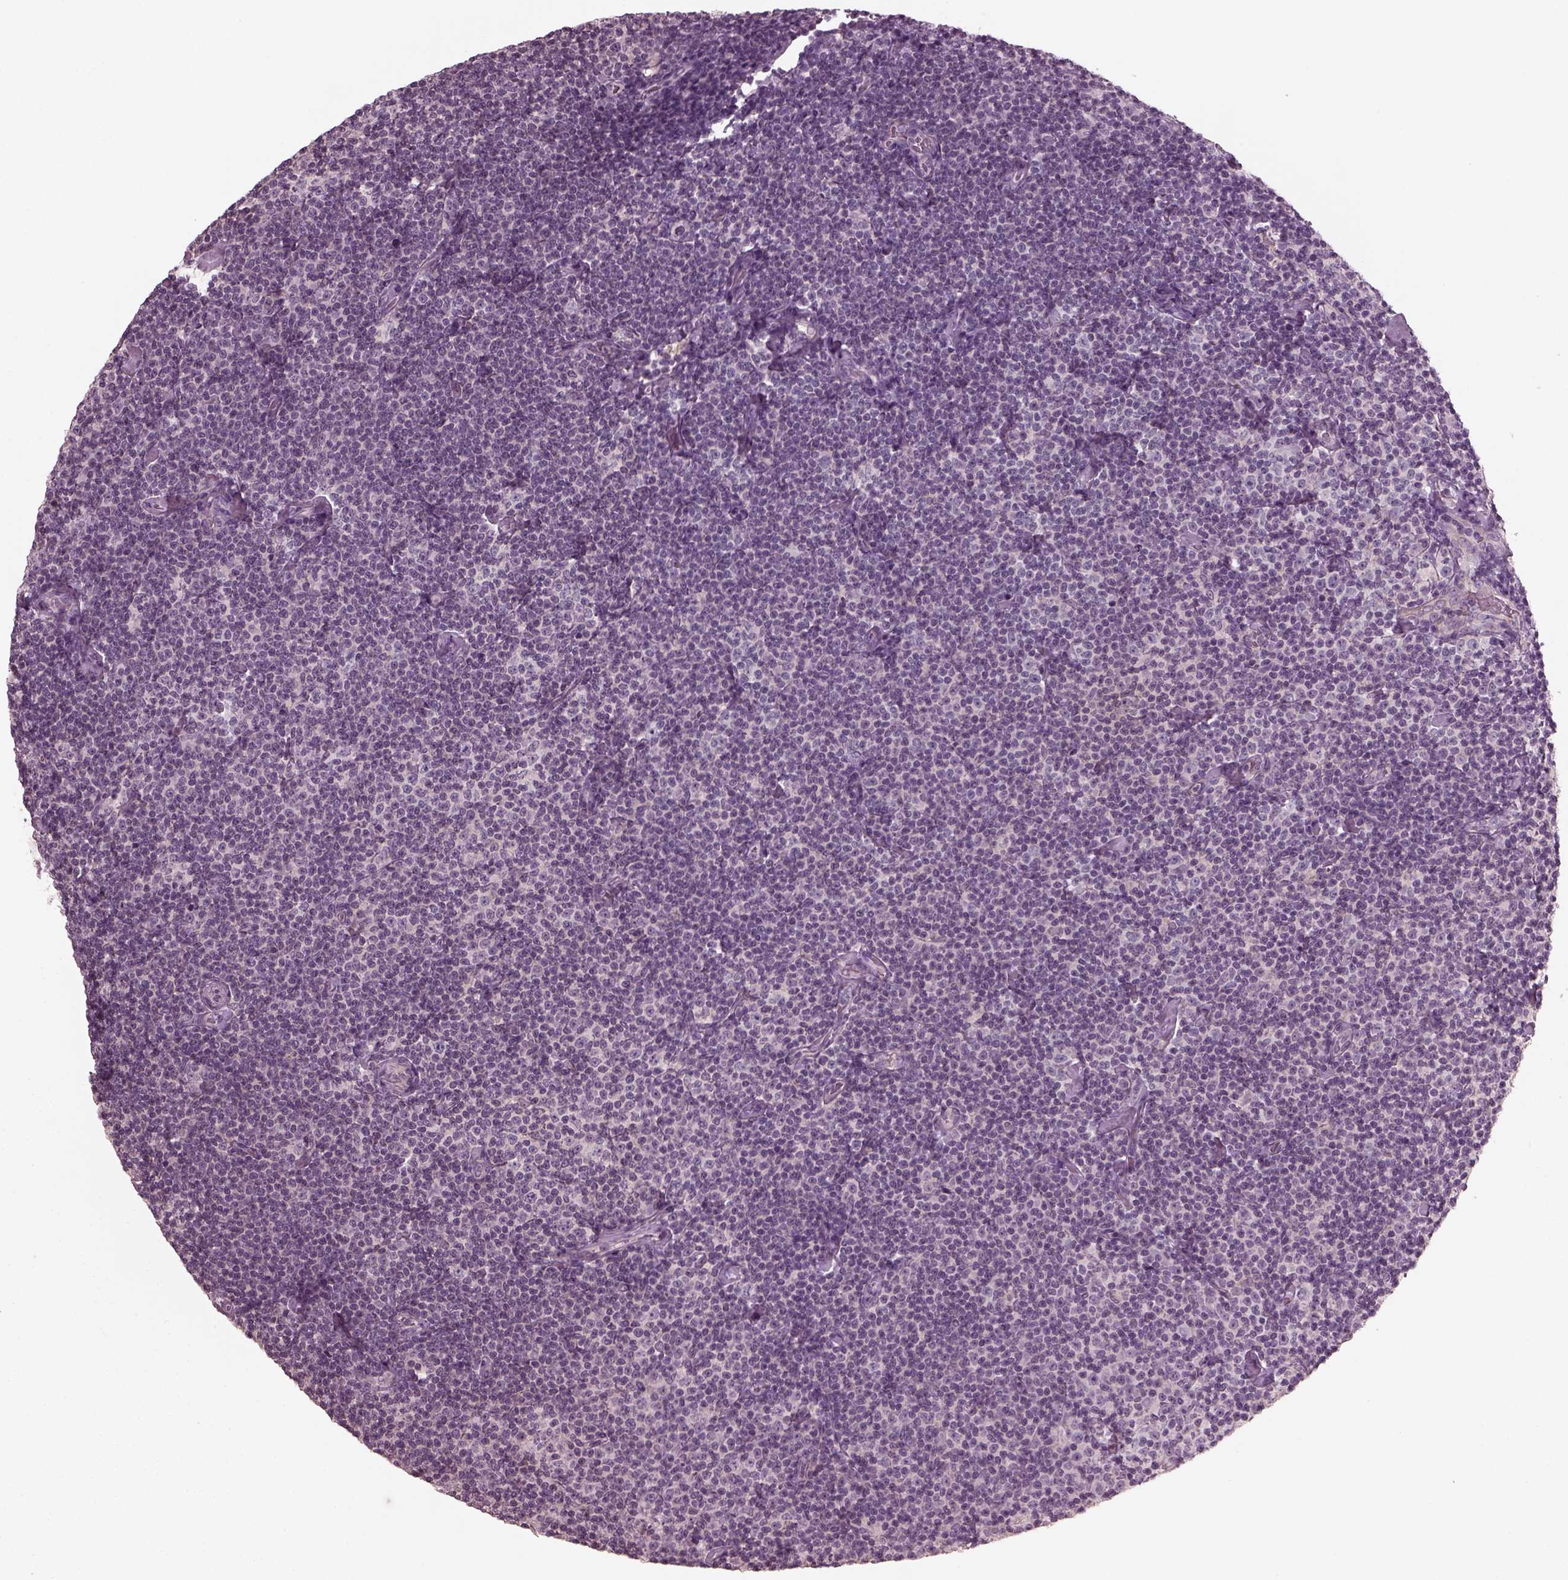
{"staining": {"intensity": "negative", "quantity": "none", "location": "none"}, "tissue": "lymphoma", "cell_type": "Tumor cells", "image_type": "cancer", "snomed": [{"axis": "morphology", "description": "Malignant lymphoma, non-Hodgkin's type, Low grade"}, {"axis": "topography", "description": "Lymph node"}], "caption": "Tumor cells show no significant protein positivity in lymphoma.", "gene": "PORCN", "patient": {"sex": "male", "age": 81}}